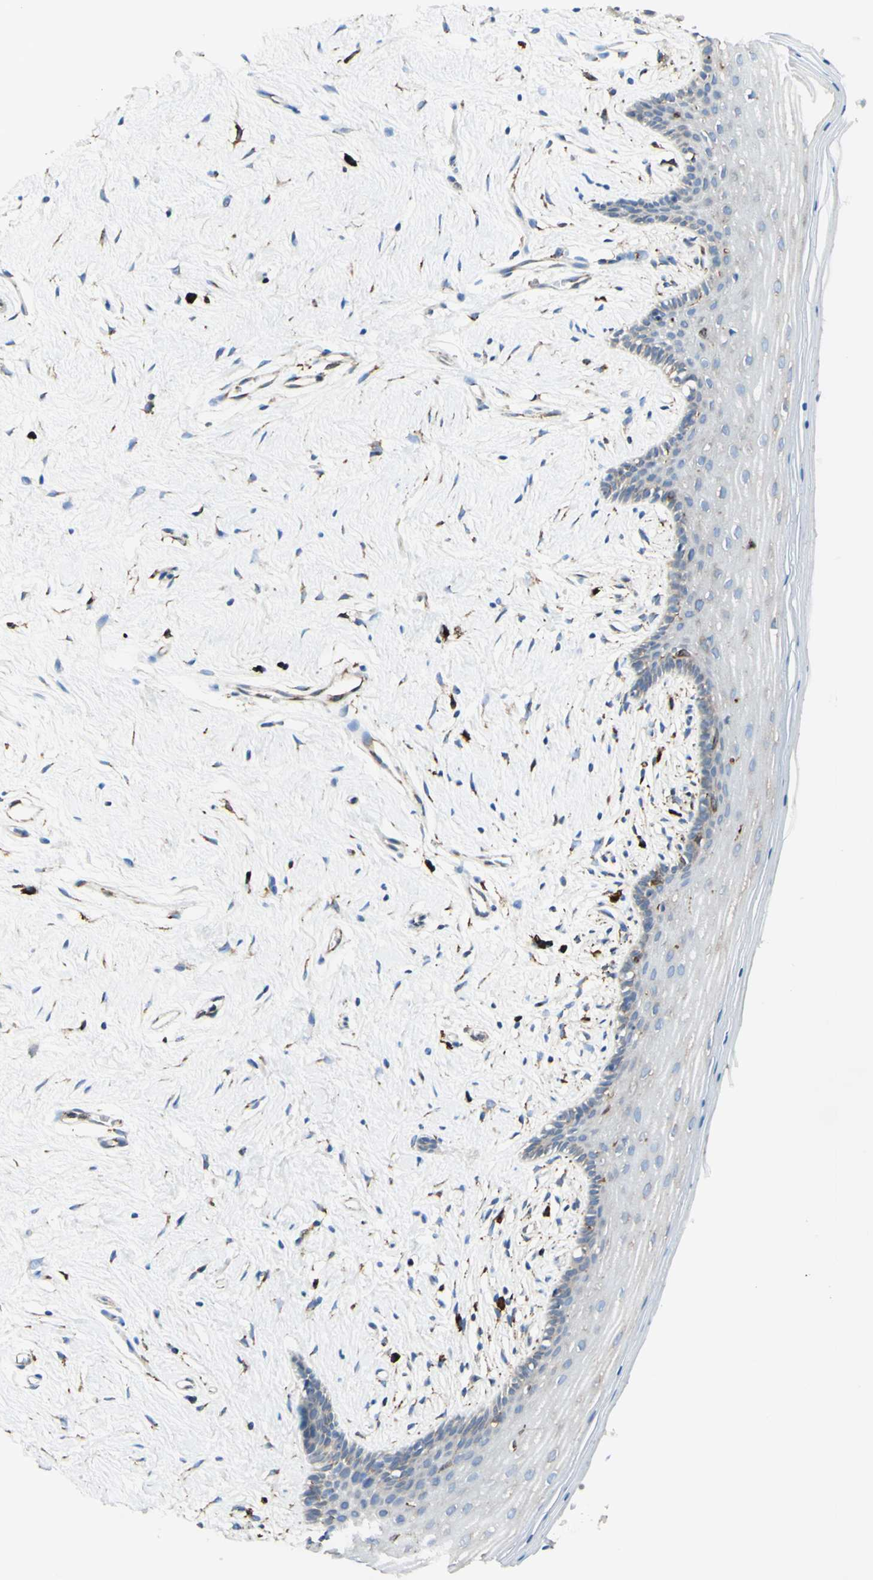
{"staining": {"intensity": "weak", "quantity": "<25%", "location": "cytoplasmic/membranous"}, "tissue": "vagina", "cell_type": "Squamous epithelial cells", "image_type": "normal", "snomed": [{"axis": "morphology", "description": "Normal tissue, NOS"}, {"axis": "topography", "description": "Vagina"}], "caption": "Immunohistochemistry (IHC) histopathology image of benign vagina: vagina stained with DAB shows no significant protein expression in squamous epithelial cells.", "gene": "DNAJB11", "patient": {"sex": "female", "age": 44}}